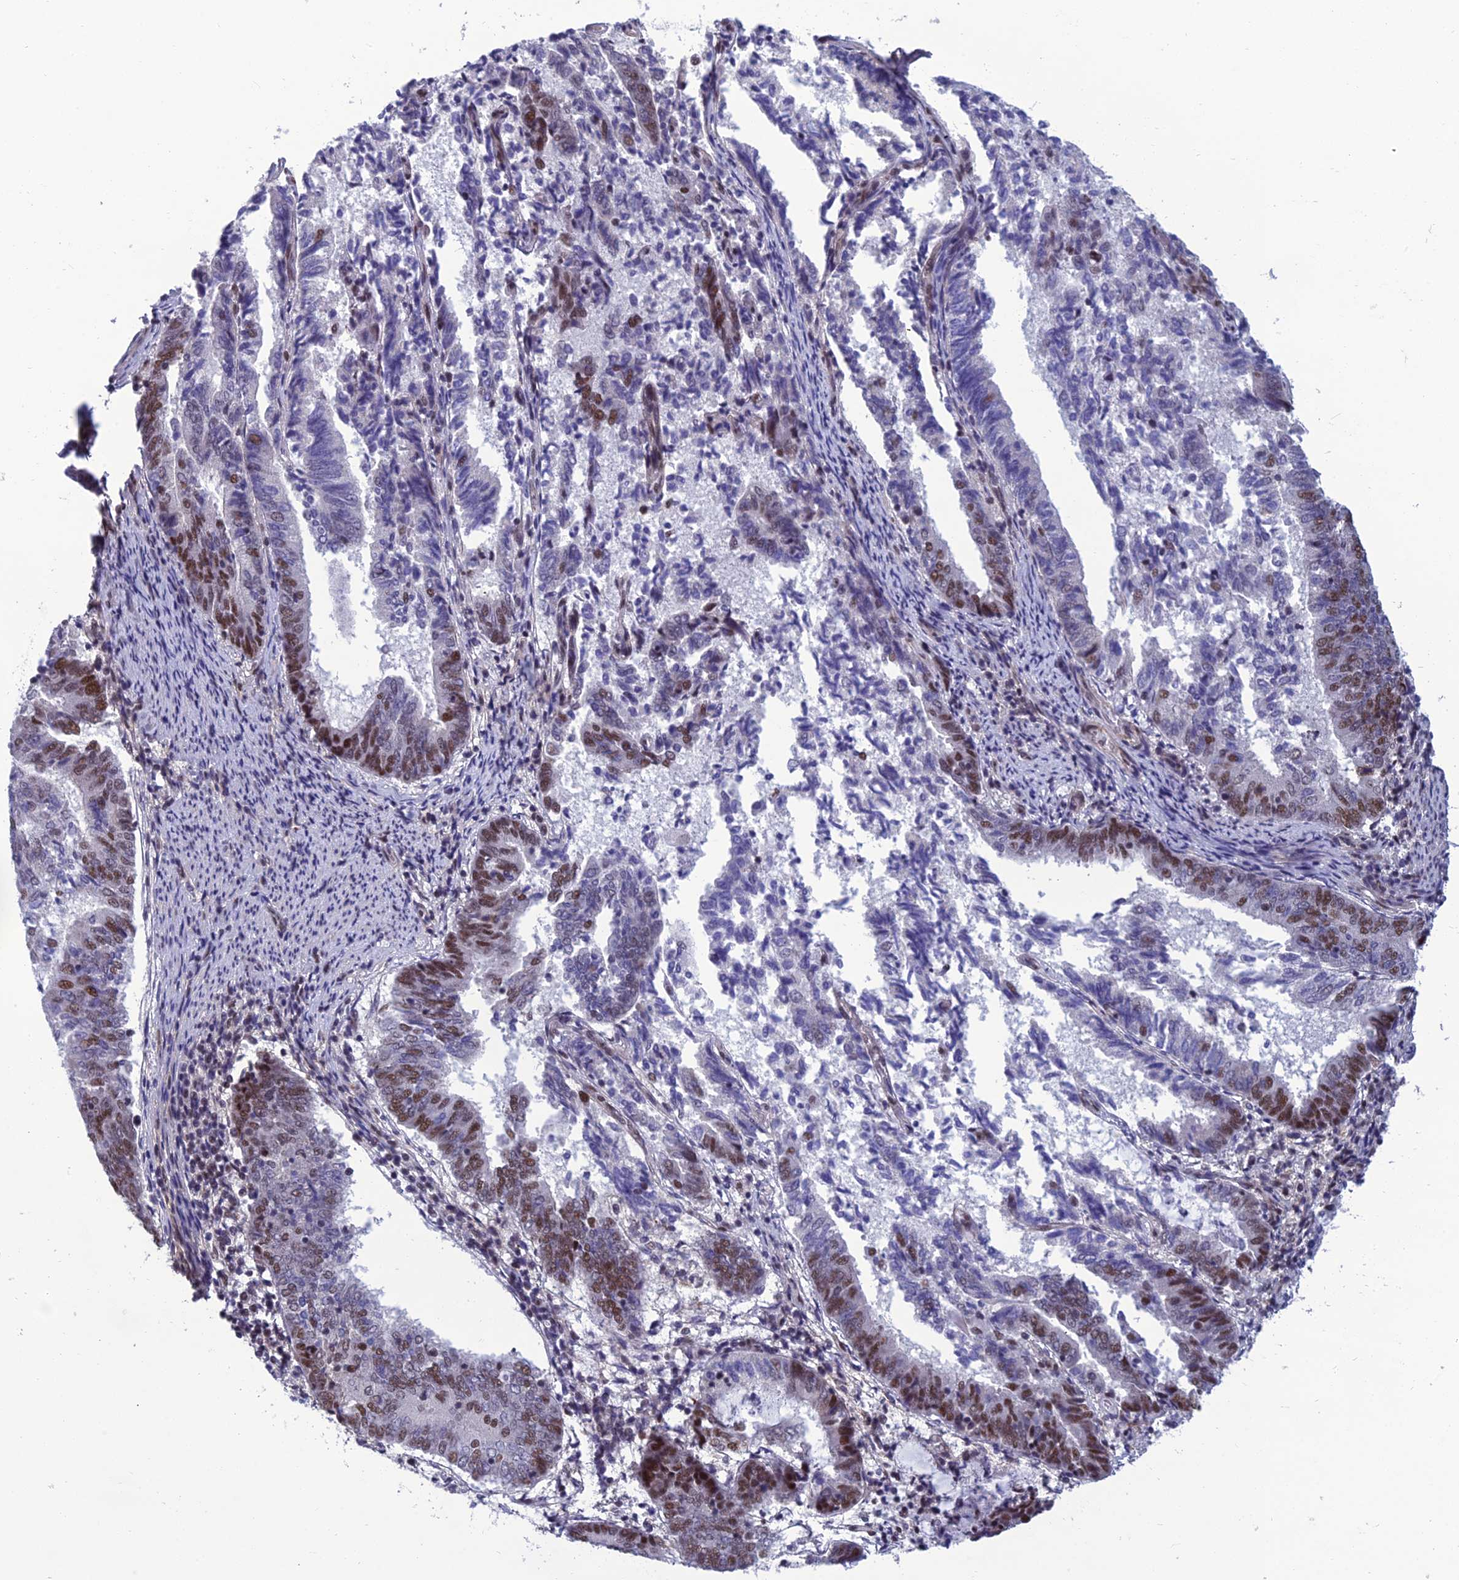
{"staining": {"intensity": "moderate", "quantity": "25%-75%", "location": "nuclear"}, "tissue": "endometrial cancer", "cell_type": "Tumor cells", "image_type": "cancer", "snomed": [{"axis": "morphology", "description": "Adenocarcinoma, NOS"}, {"axis": "topography", "description": "Endometrium"}], "caption": "Protein expression analysis of human adenocarcinoma (endometrial) reveals moderate nuclear expression in approximately 25%-75% of tumor cells. The staining is performed using DAB (3,3'-diaminobenzidine) brown chromogen to label protein expression. The nuclei are counter-stained blue using hematoxylin.", "gene": "RSRC1", "patient": {"sex": "female", "age": 80}}